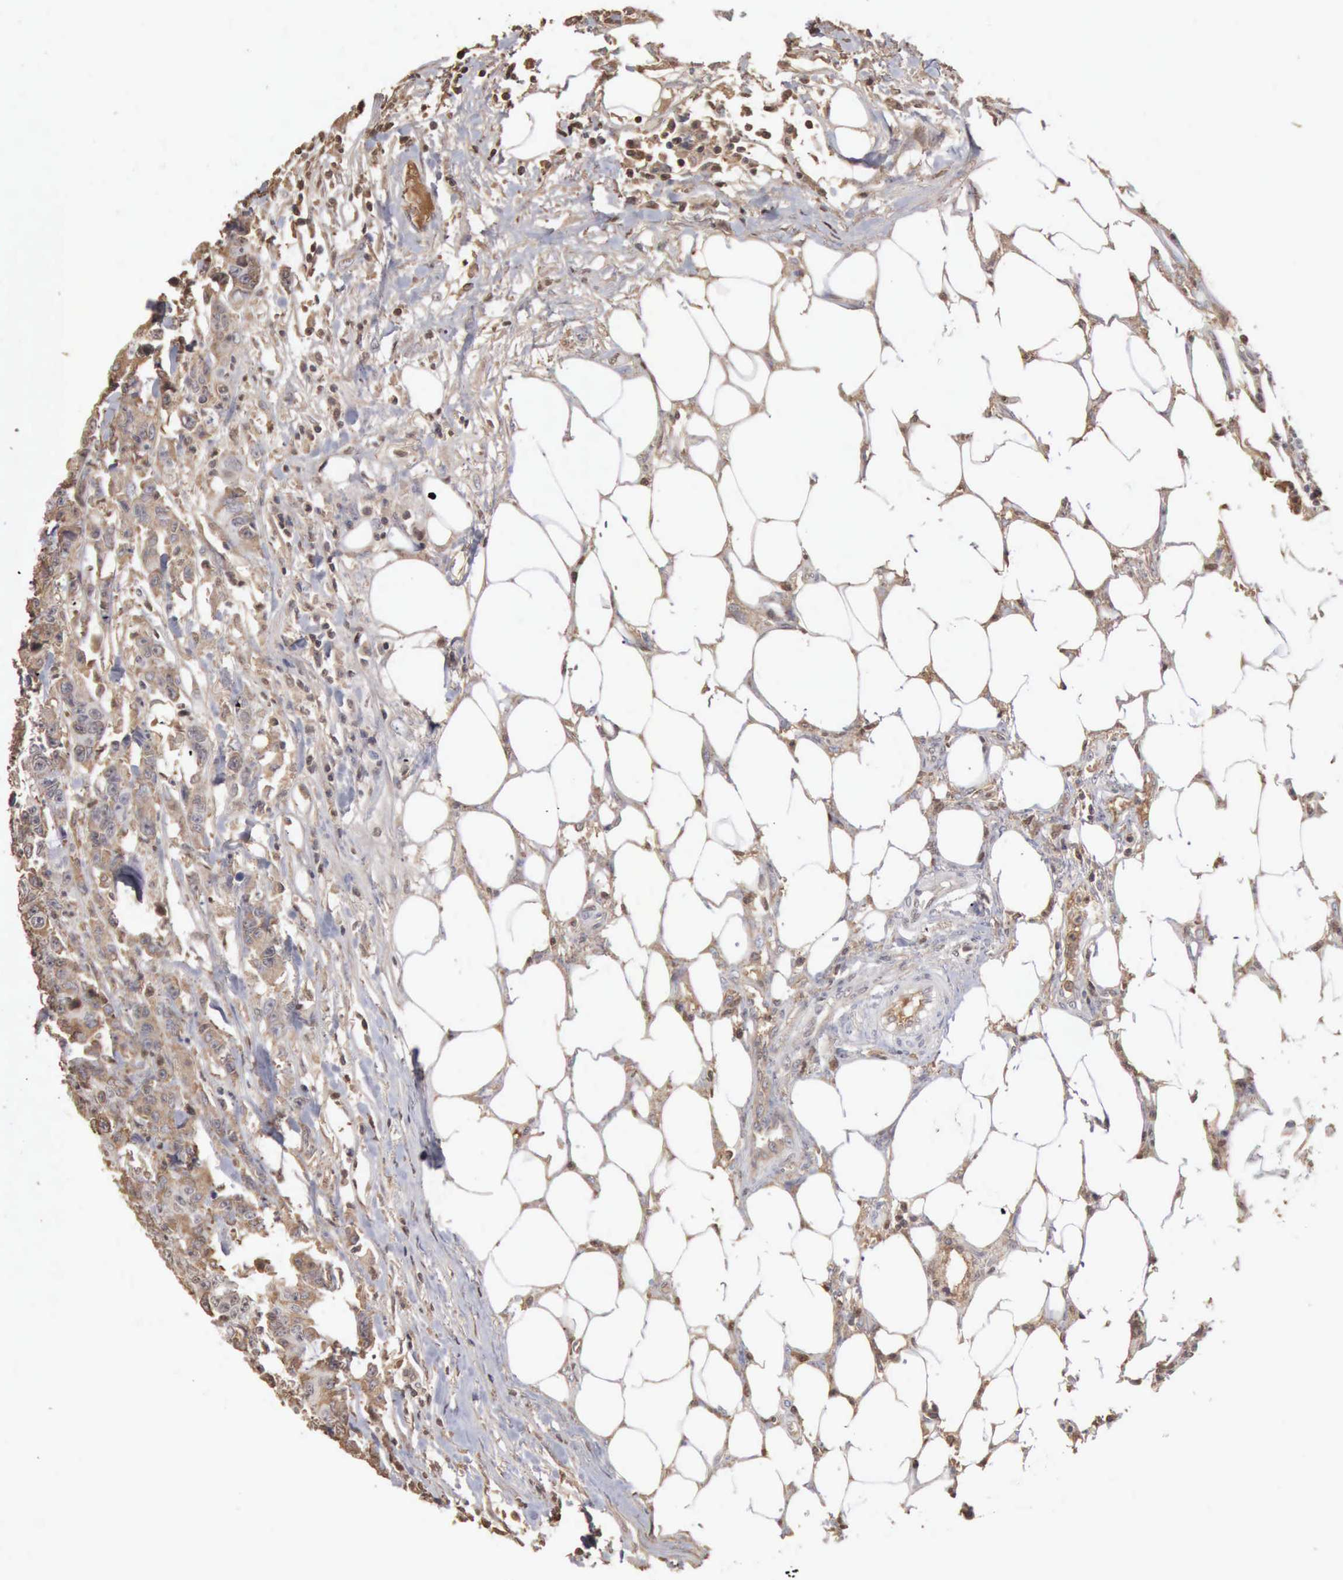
{"staining": {"intensity": "weak", "quantity": "25%-75%", "location": "cytoplasmic/membranous"}, "tissue": "colorectal cancer", "cell_type": "Tumor cells", "image_type": "cancer", "snomed": [{"axis": "morphology", "description": "Adenocarcinoma, NOS"}, {"axis": "topography", "description": "Colon"}], "caption": "Immunohistochemical staining of human colorectal adenocarcinoma exhibits weak cytoplasmic/membranous protein staining in approximately 25%-75% of tumor cells.", "gene": "SERPINA1", "patient": {"sex": "female", "age": 86}}